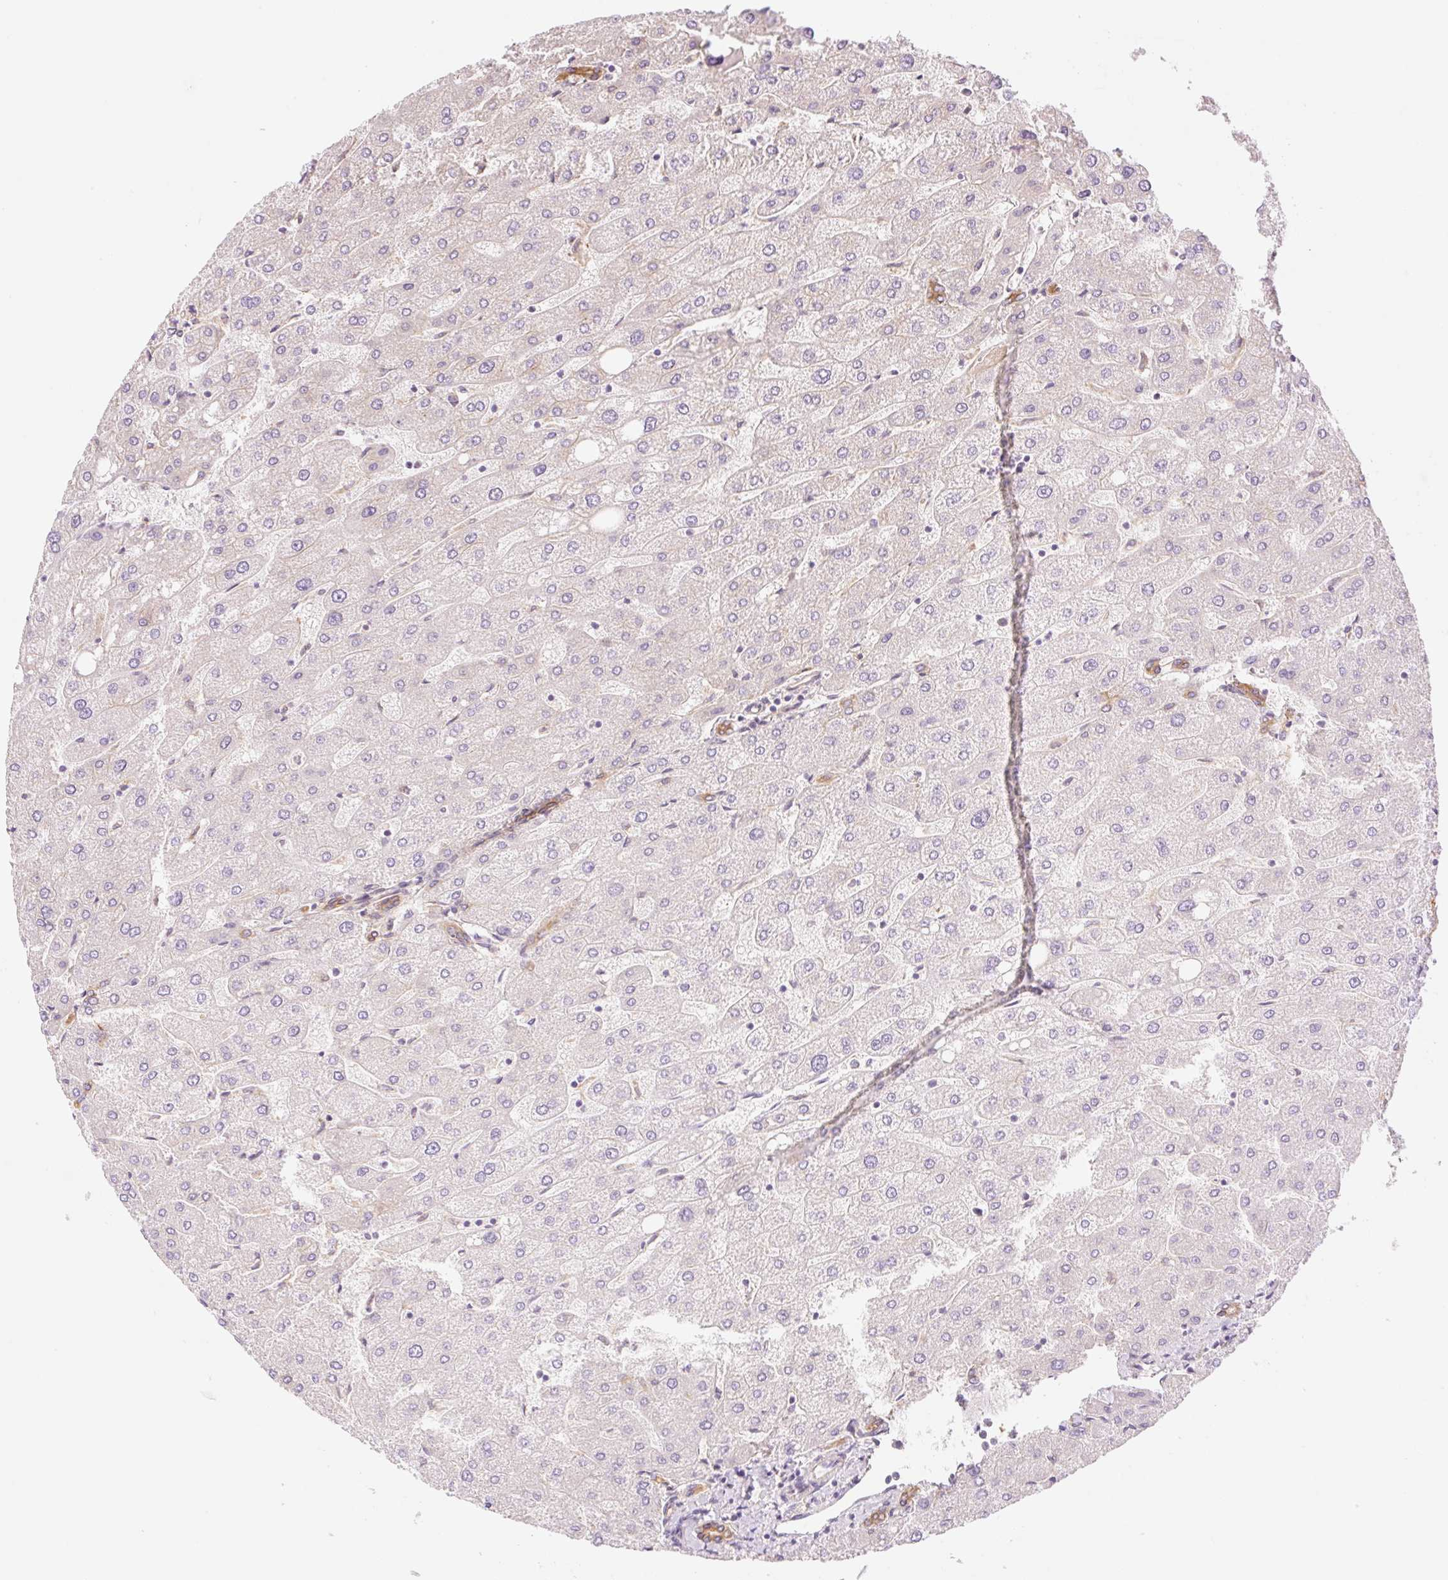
{"staining": {"intensity": "moderate", "quantity": ">75%", "location": "cytoplasmic/membranous"}, "tissue": "liver", "cell_type": "Cholangiocytes", "image_type": "normal", "snomed": [{"axis": "morphology", "description": "Normal tissue, NOS"}, {"axis": "topography", "description": "Liver"}], "caption": "Immunohistochemical staining of normal liver displays moderate cytoplasmic/membranous protein expression in about >75% of cholangiocytes. The staining was performed using DAB, with brown indicating positive protein expression. Nuclei are stained blue with hematoxylin.", "gene": "NLRP5", "patient": {"sex": "male", "age": 67}}